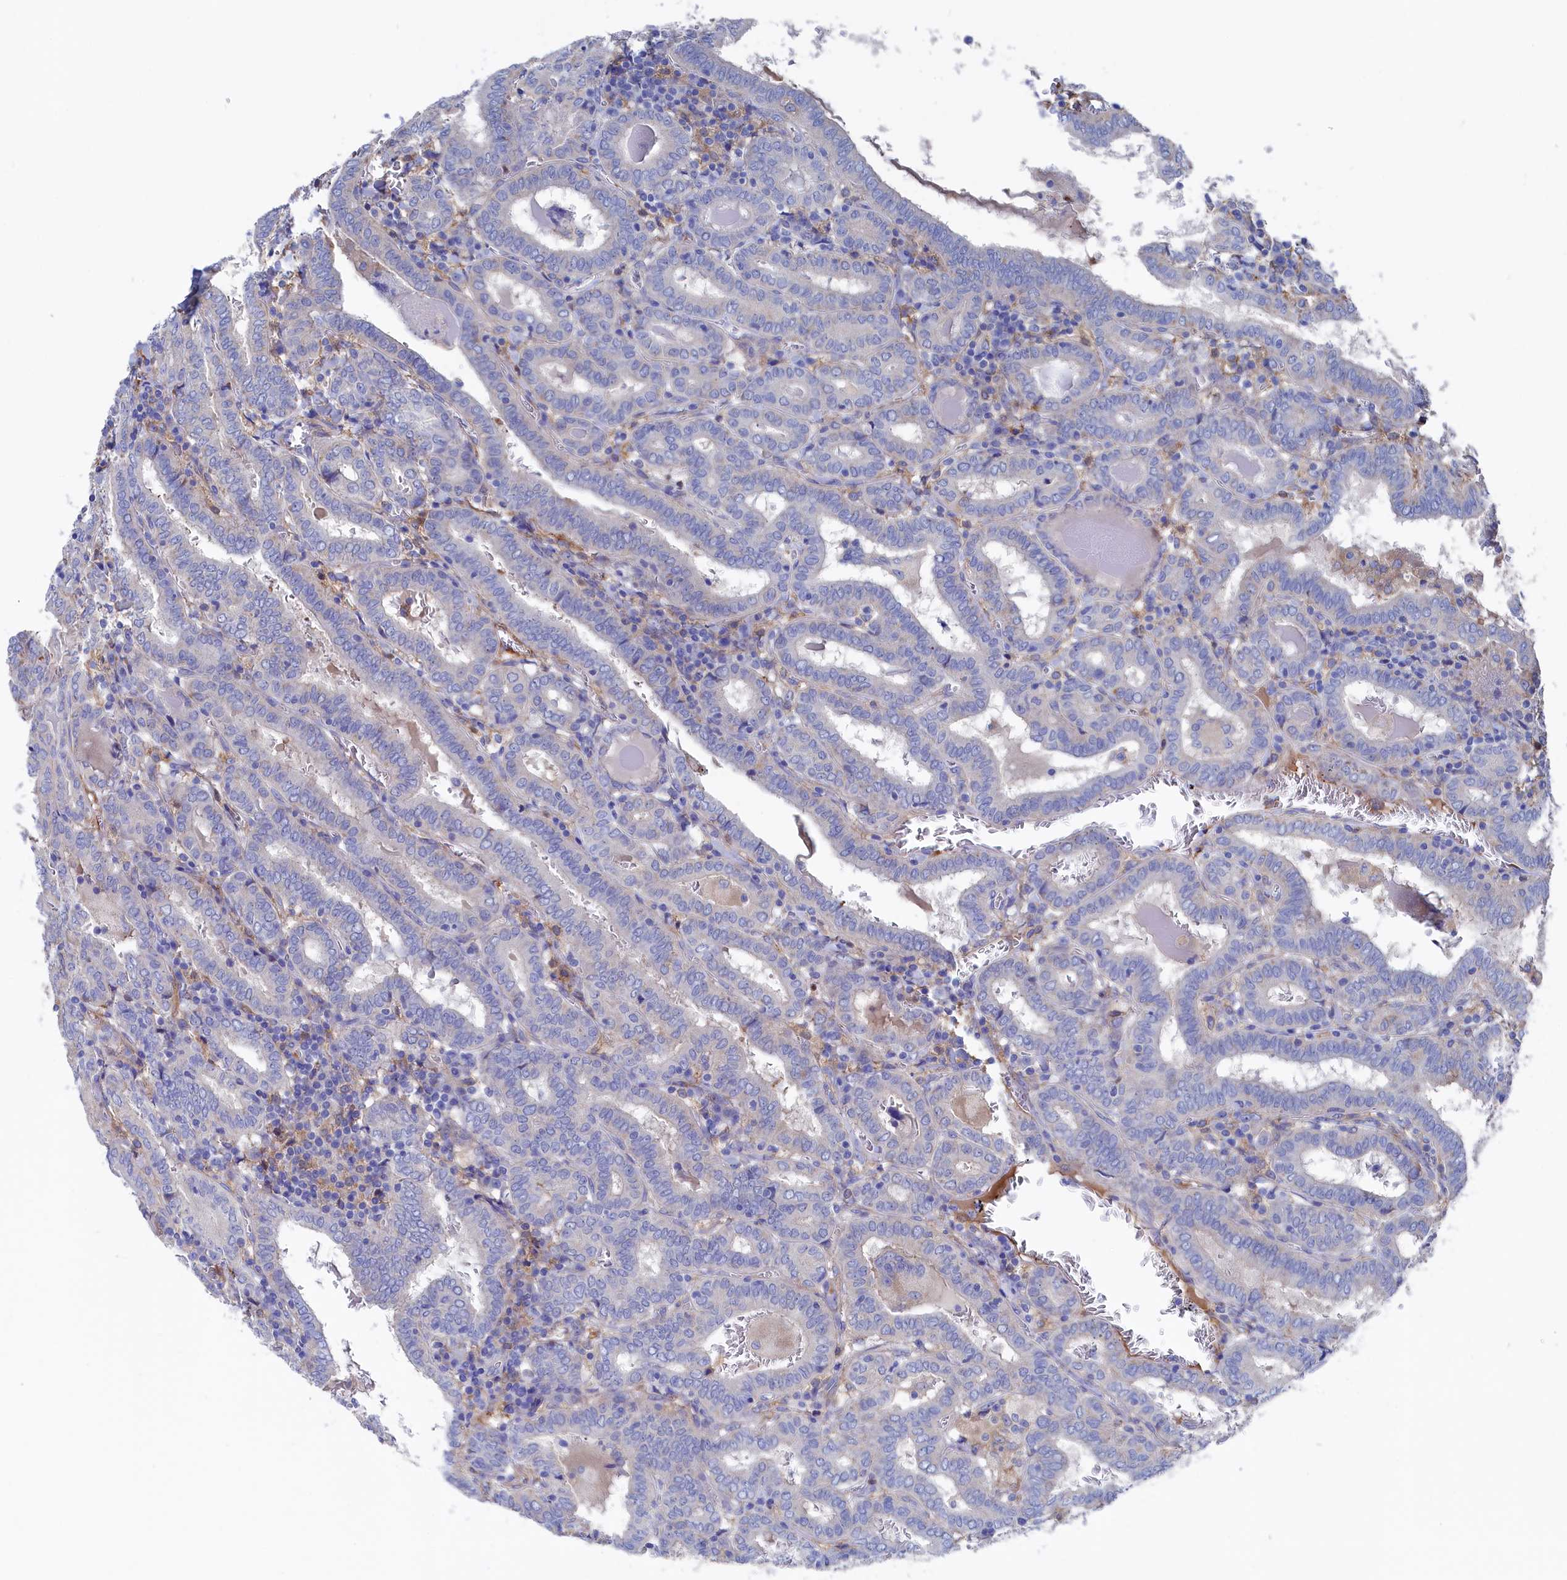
{"staining": {"intensity": "negative", "quantity": "none", "location": "none"}, "tissue": "thyroid cancer", "cell_type": "Tumor cells", "image_type": "cancer", "snomed": [{"axis": "morphology", "description": "Papillary adenocarcinoma, NOS"}, {"axis": "topography", "description": "Thyroid gland"}], "caption": "Tumor cells show no significant positivity in papillary adenocarcinoma (thyroid). (Brightfield microscopy of DAB immunohistochemistry at high magnification).", "gene": "C12orf73", "patient": {"sex": "female", "age": 72}}